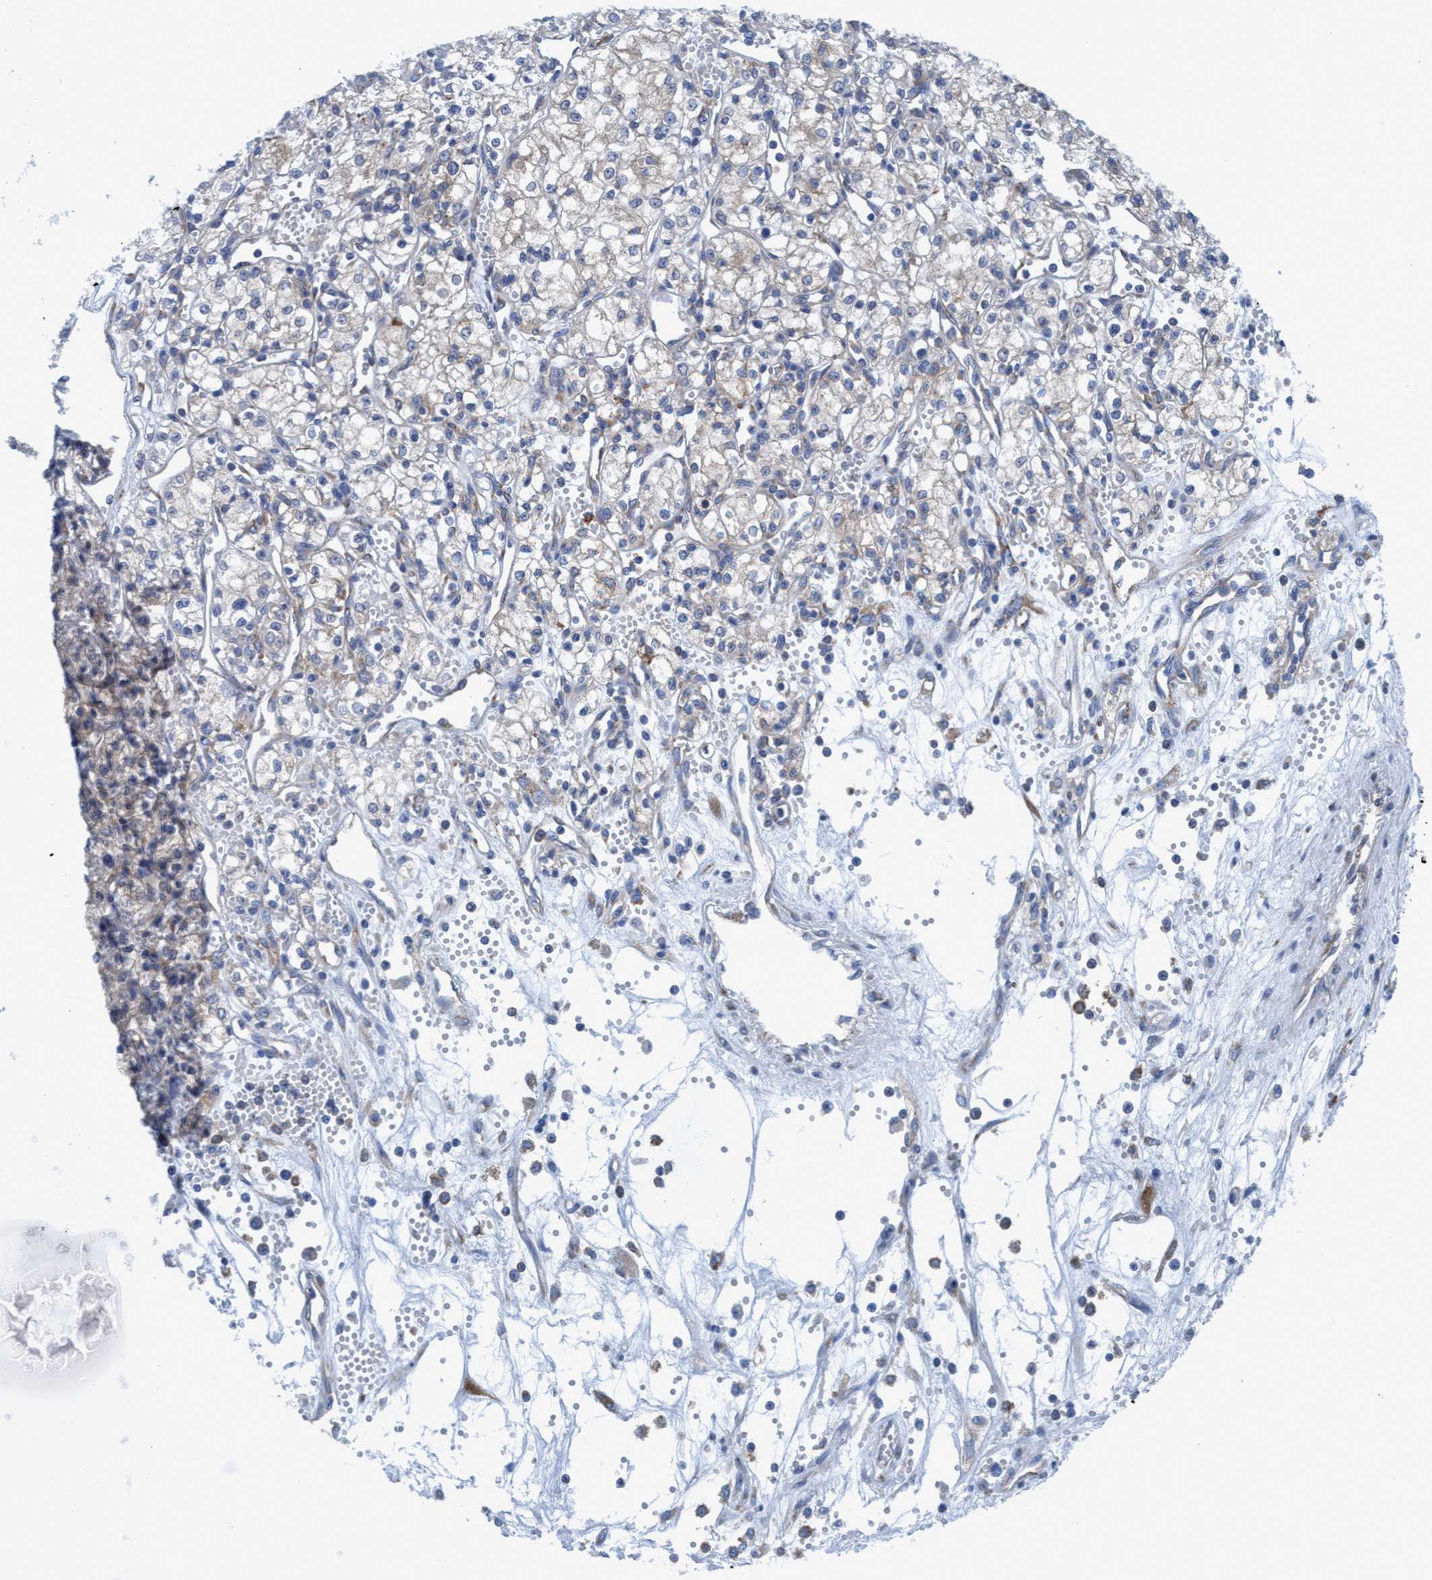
{"staining": {"intensity": "negative", "quantity": "none", "location": "none"}, "tissue": "renal cancer", "cell_type": "Tumor cells", "image_type": "cancer", "snomed": [{"axis": "morphology", "description": "Adenocarcinoma, NOS"}, {"axis": "topography", "description": "Kidney"}], "caption": "Immunohistochemistry (IHC) histopathology image of neoplastic tissue: human renal adenocarcinoma stained with DAB demonstrates no significant protein expression in tumor cells.", "gene": "NMT1", "patient": {"sex": "male", "age": 59}}